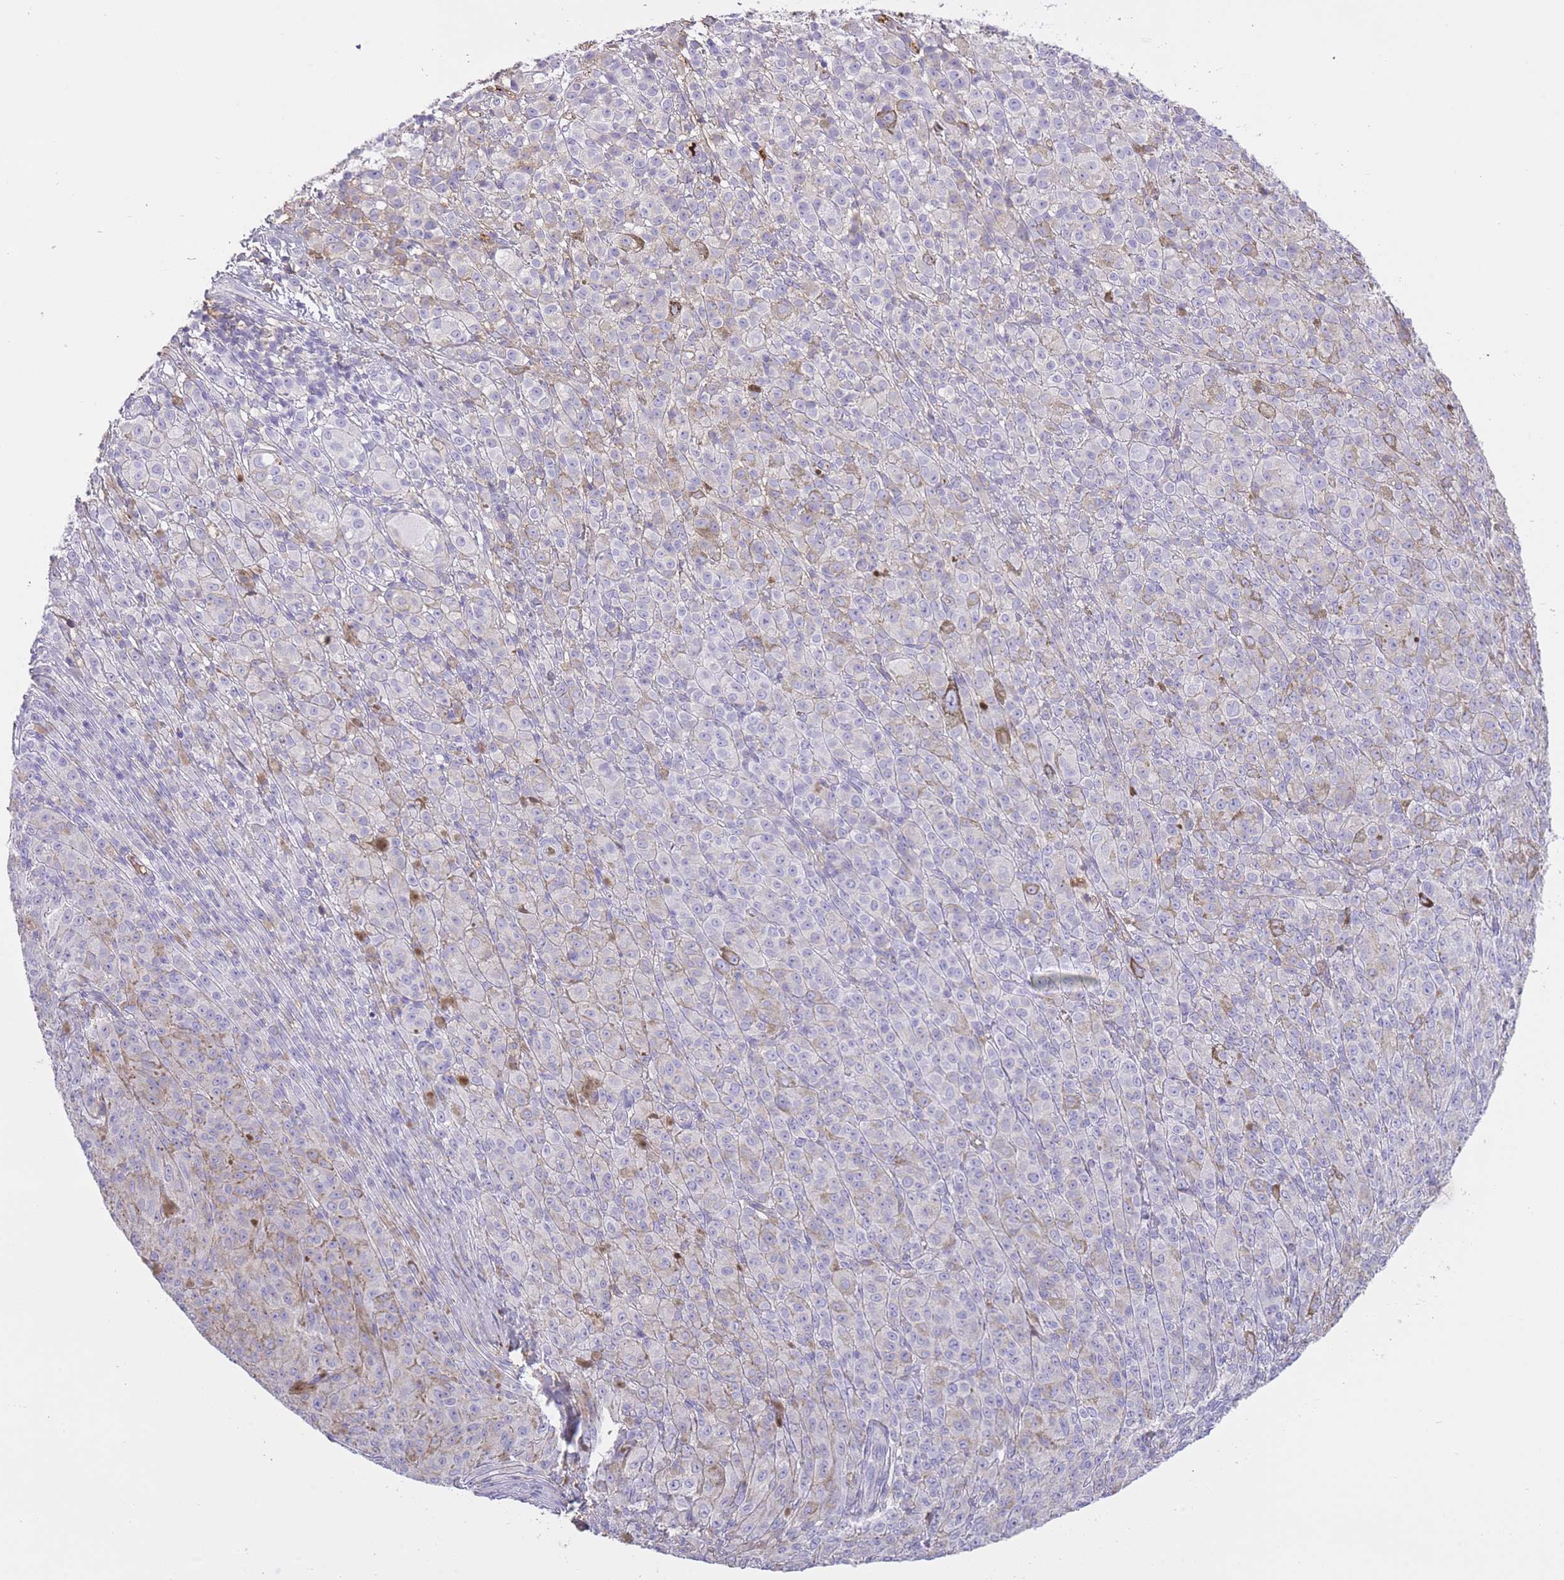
{"staining": {"intensity": "weak", "quantity": "<25%", "location": "cytoplasmic/membranous"}, "tissue": "melanoma", "cell_type": "Tumor cells", "image_type": "cancer", "snomed": [{"axis": "morphology", "description": "Malignant melanoma, NOS"}, {"axis": "topography", "description": "Skin"}], "caption": "DAB immunohistochemical staining of malignant melanoma exhibits no significant expression in tumor cells. (DAB immunohistochemistry with hematoxylin counter stain).", "gene": "AP3S2", "patient": {"sex": "female", "age": 52}}